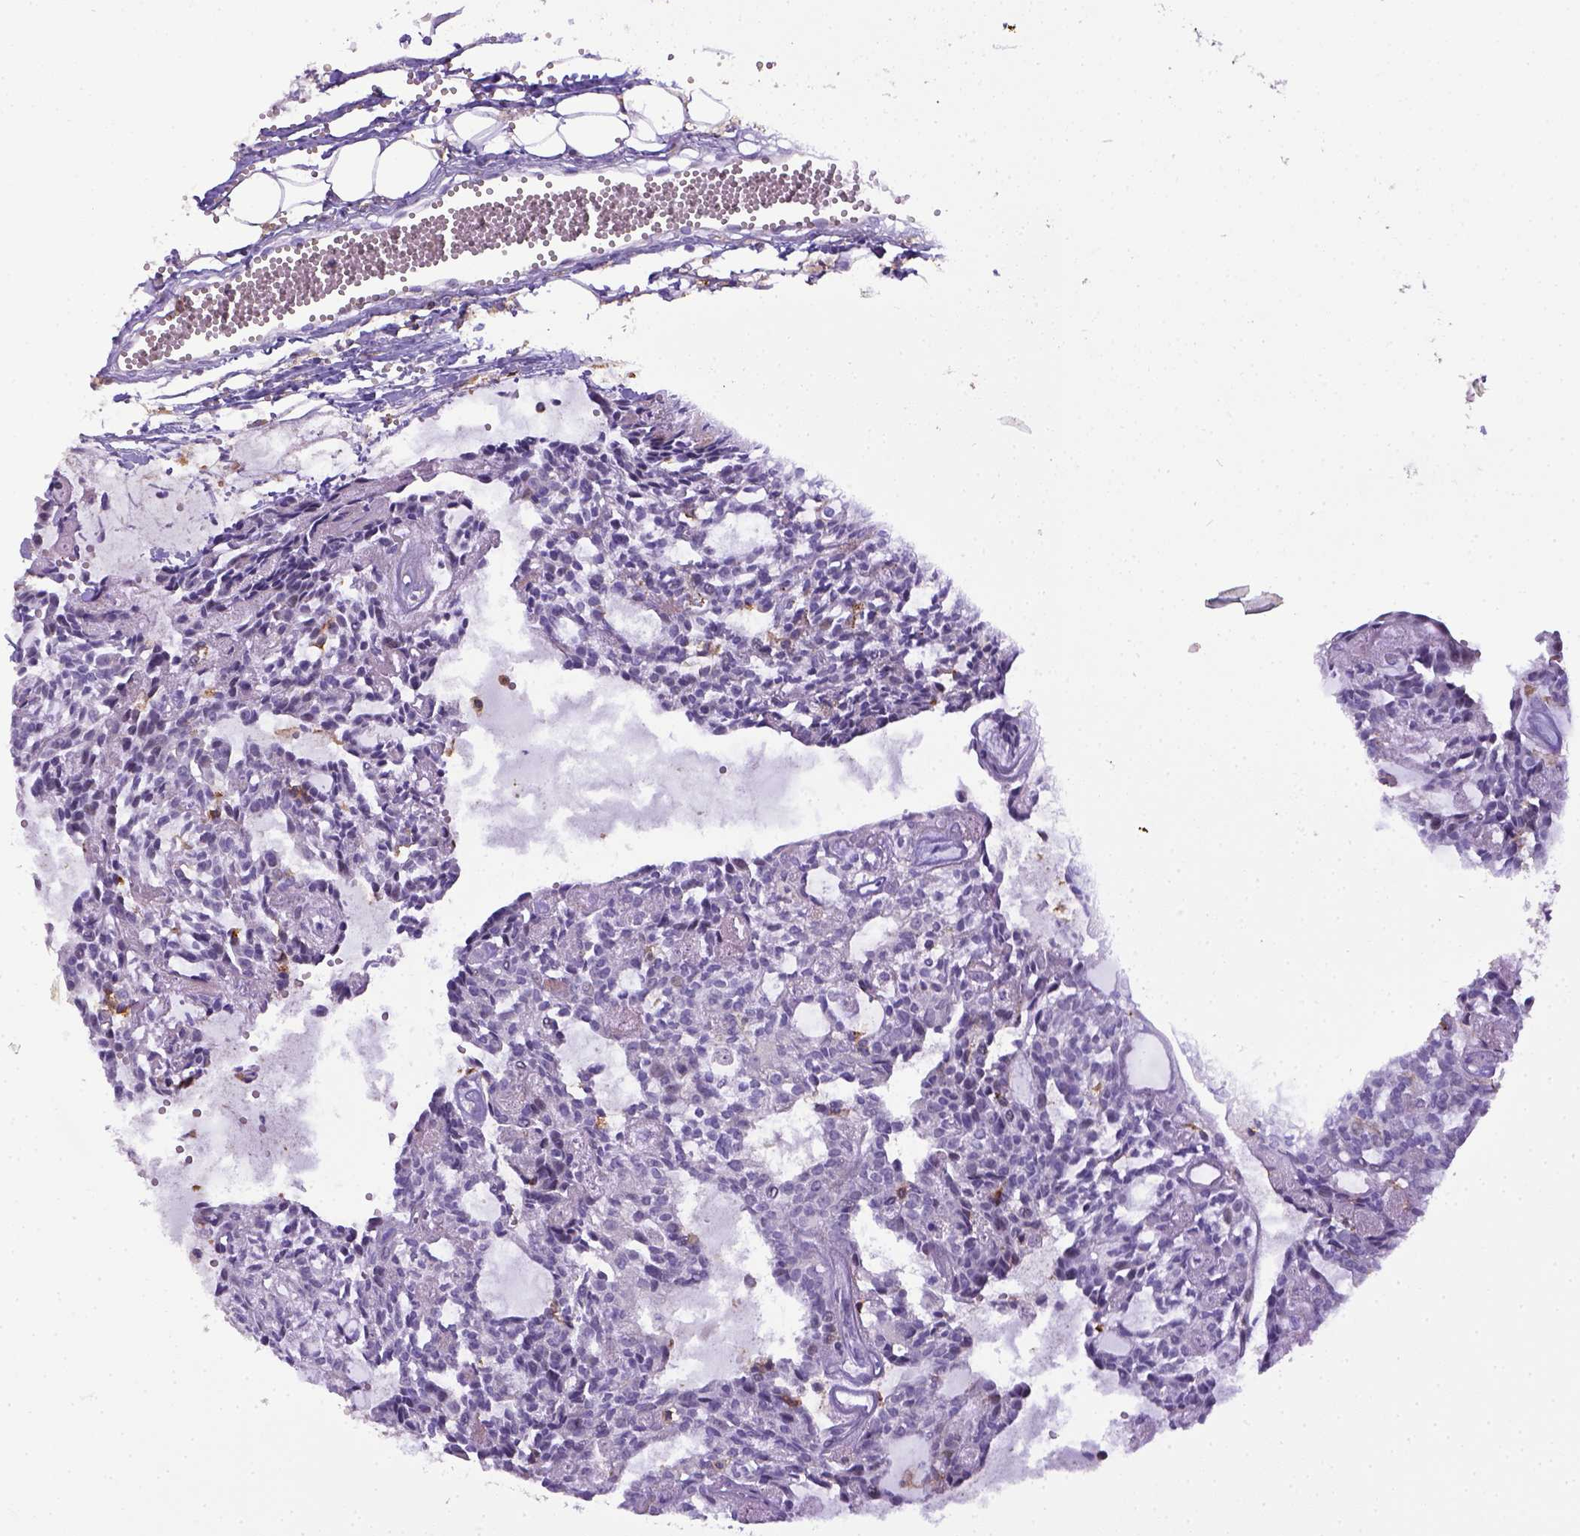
{"staining": {"intensity": "negative", "quantity": "none", "location": "none"}, "tissue": "head and neck cancer", "cell_type": "Tumor cells", "image_type": "cancer", "snomed": [{"axis": "morphology", "description": "Adenocarcinoma, NOS"}, {"axis": "topography", "description": "Head-Neck"}], "caption": "High power microscopy histopathology image of an immunohistochemistry (IHC) histopathology image of head and neck cancer, revealing no significant staining in tumor cells.", "gene": "ITGAM", "patient": {"sex": "female", "age": 62}}